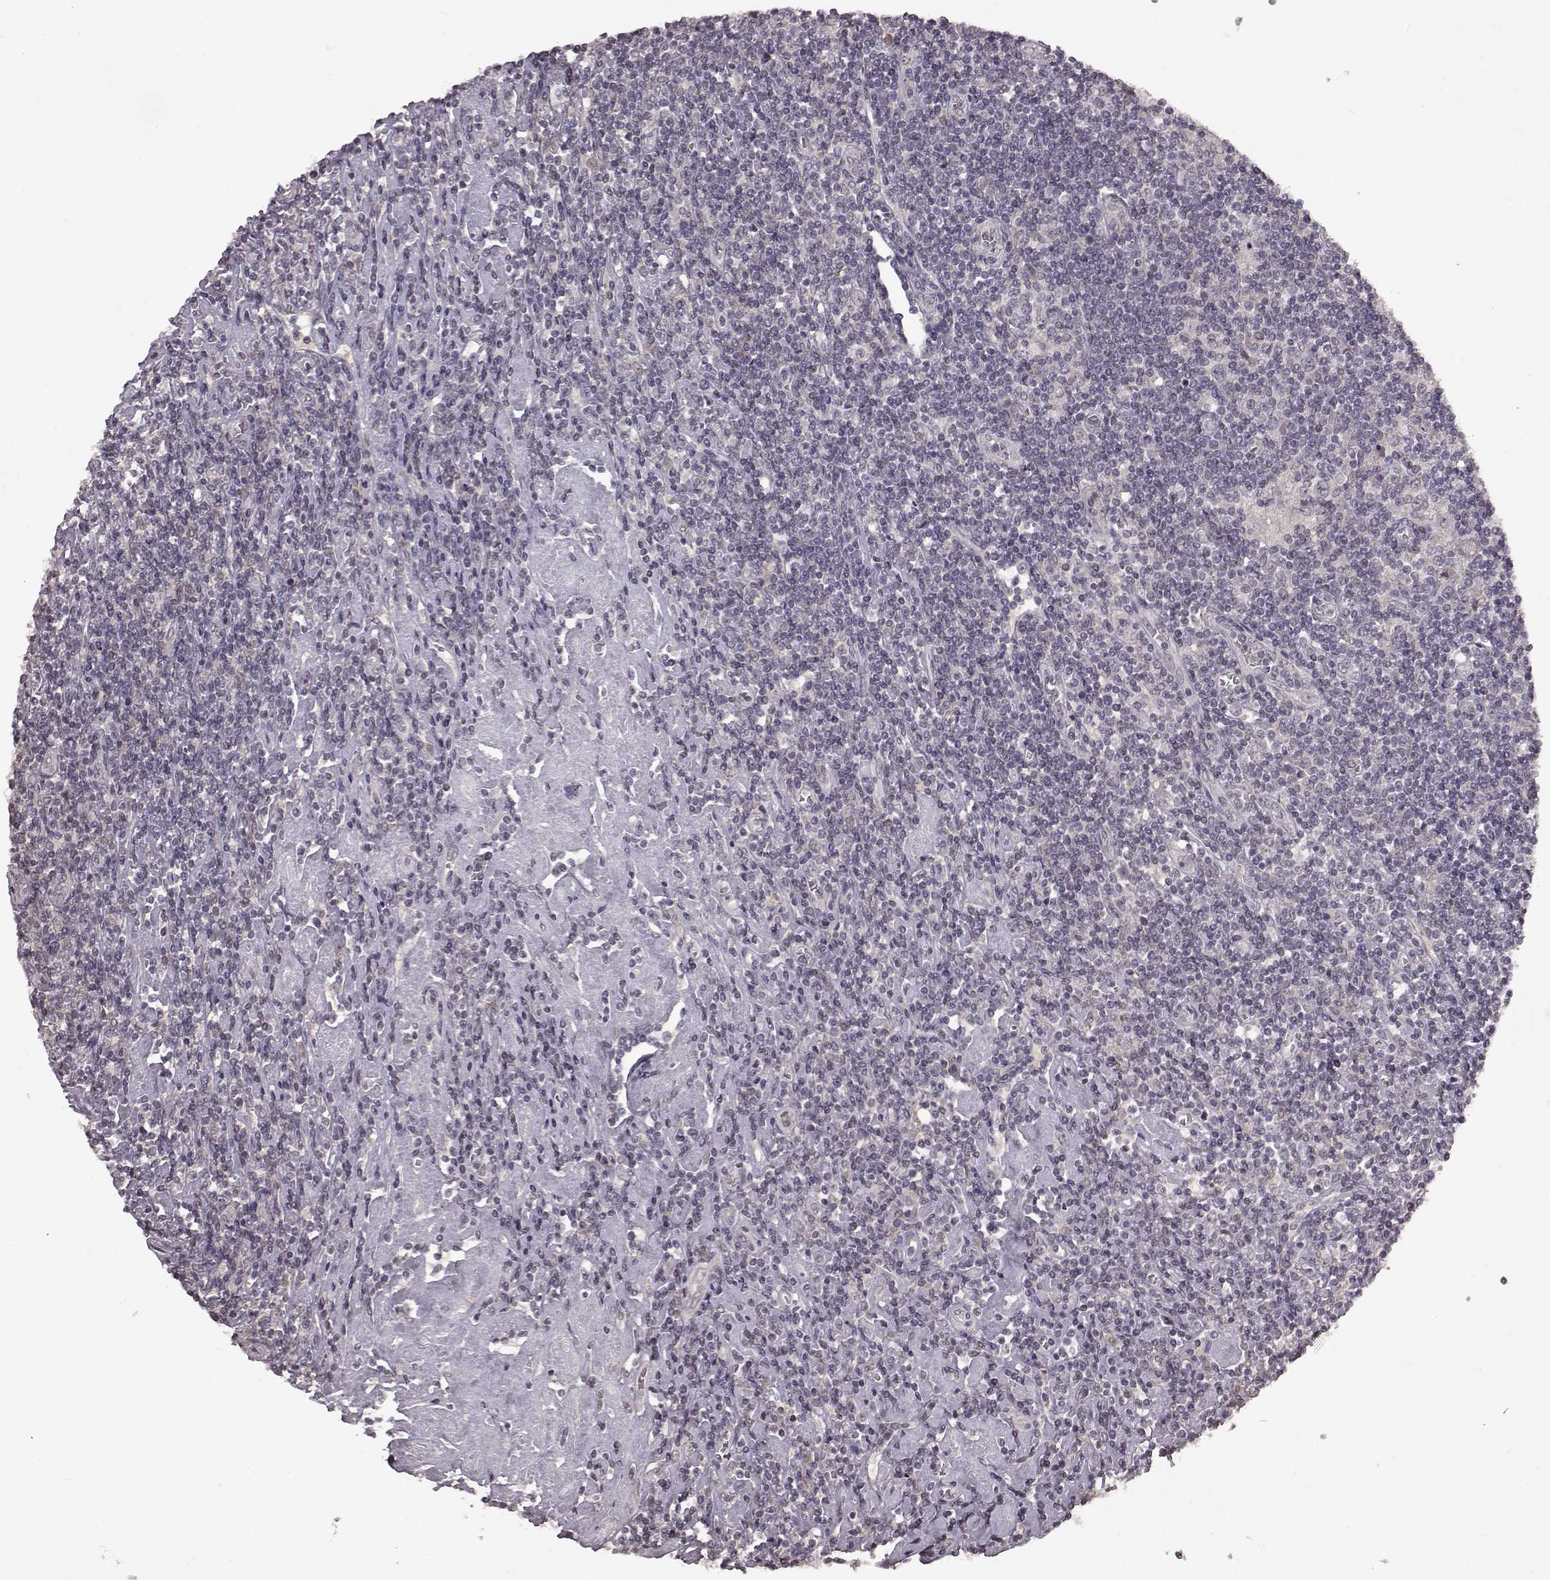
{"staining": {"intensity": "negative", "quantity": "none", "location": "none"}, "tissue": "lymphoma", "cell_type": "Tumor cells", "image_type": "cancer", "snomed": [{"axis": "morphology", "description": "Hodgkin's disease, NOS"}, {"axis": "topography", "description": "Lymph node"}], "caption": "Tumor cells show no significant protein expression in lymphoma.", "gene": "NTRK2", "patient": {"sex": "male", "age": 40}}